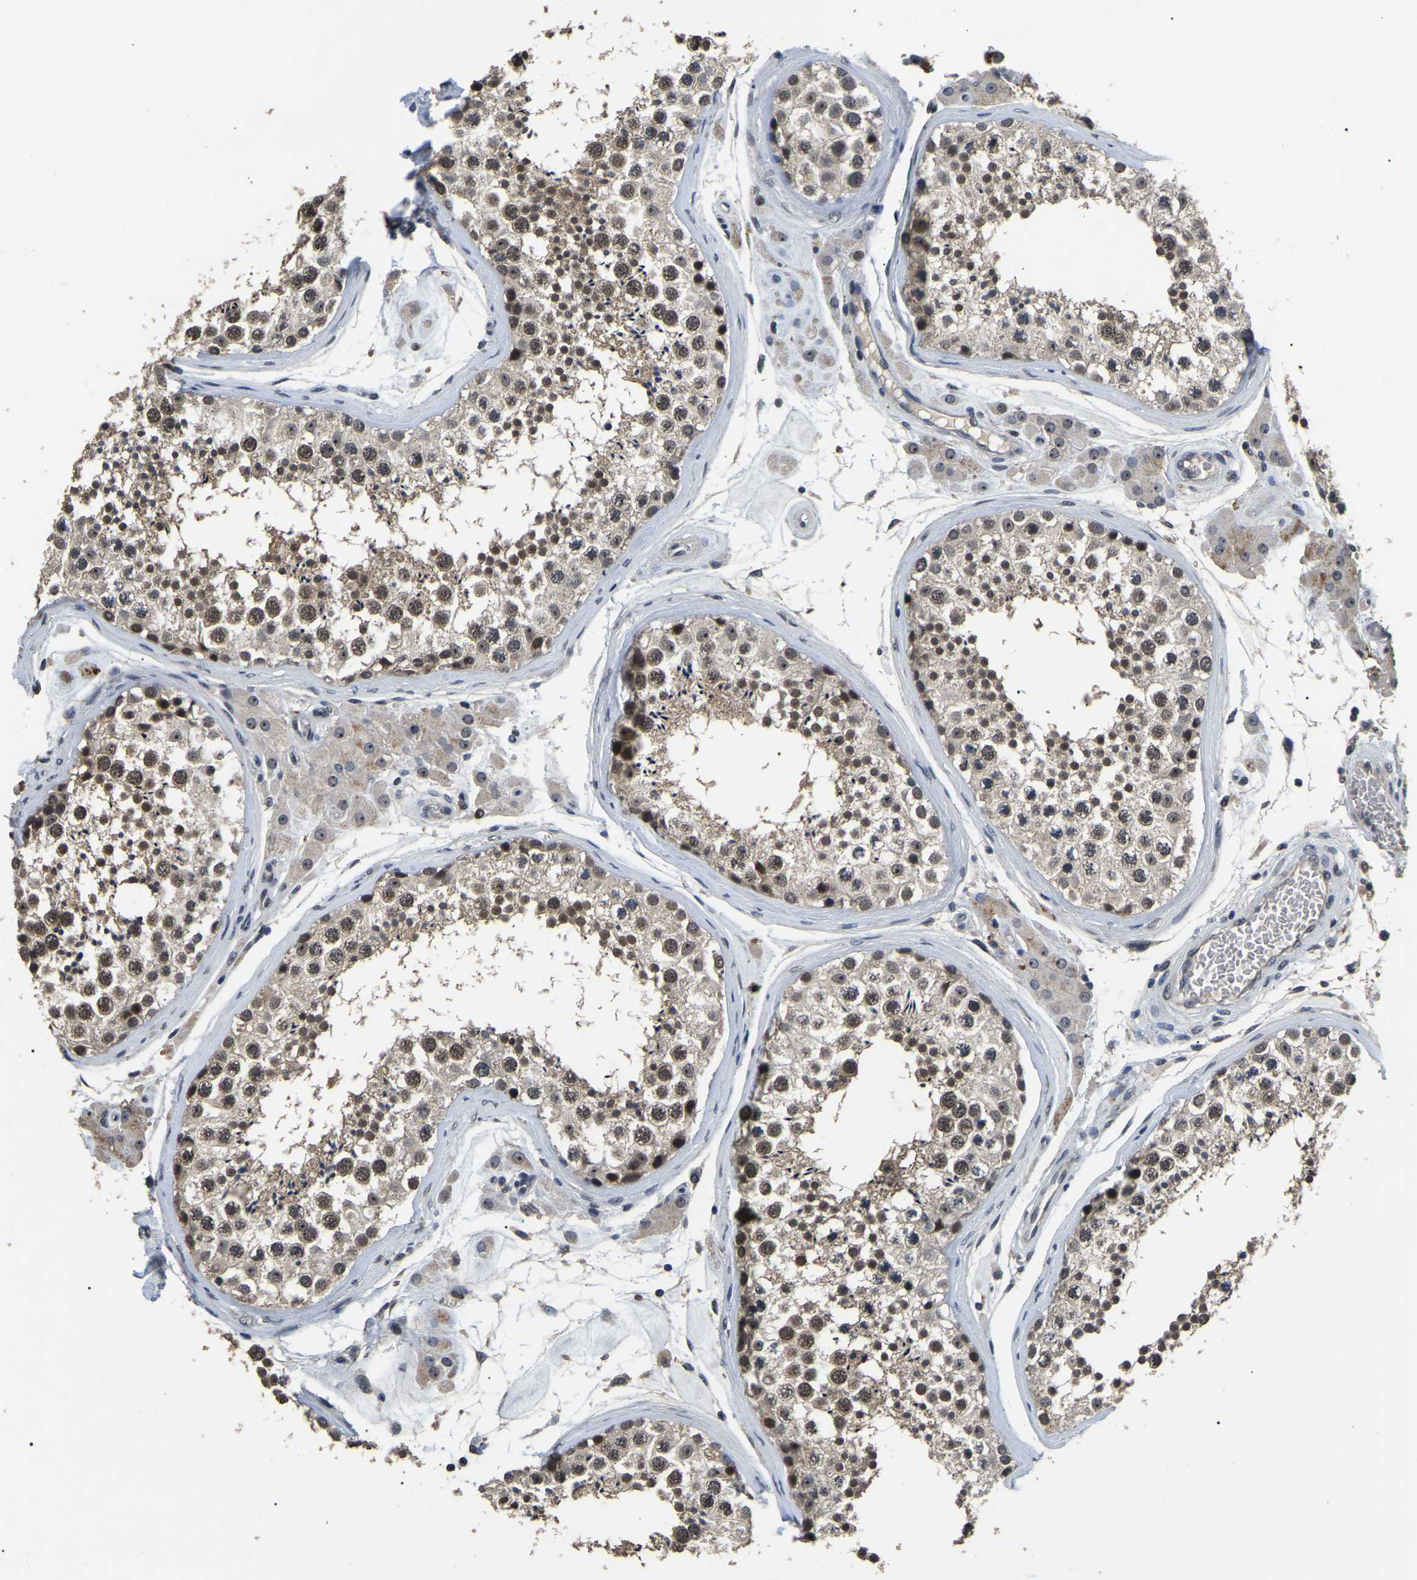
{"staining": {"intensity": "moderate", "quantity": ">75%", "location": "nuclear"}, "tissue": "testis", "cell_type": "Cells in seminiferous ducts", "image_type": "normal", "snomed": [{"axis": "morphology", "description": "Normal tissue, NOS"}, {"axis": "topography", "description": "Testis"}], "caption": "An immunohistochemistry (IHC) histopathology image of benign tissue is shown. Protein staining in brown shows moderate nuclear positivity in testis within cells in seminiferous ducts. Nuclei are stained in blue.", "gene": "PPM1E", "patient": {"sex": "male", "age": 46}}